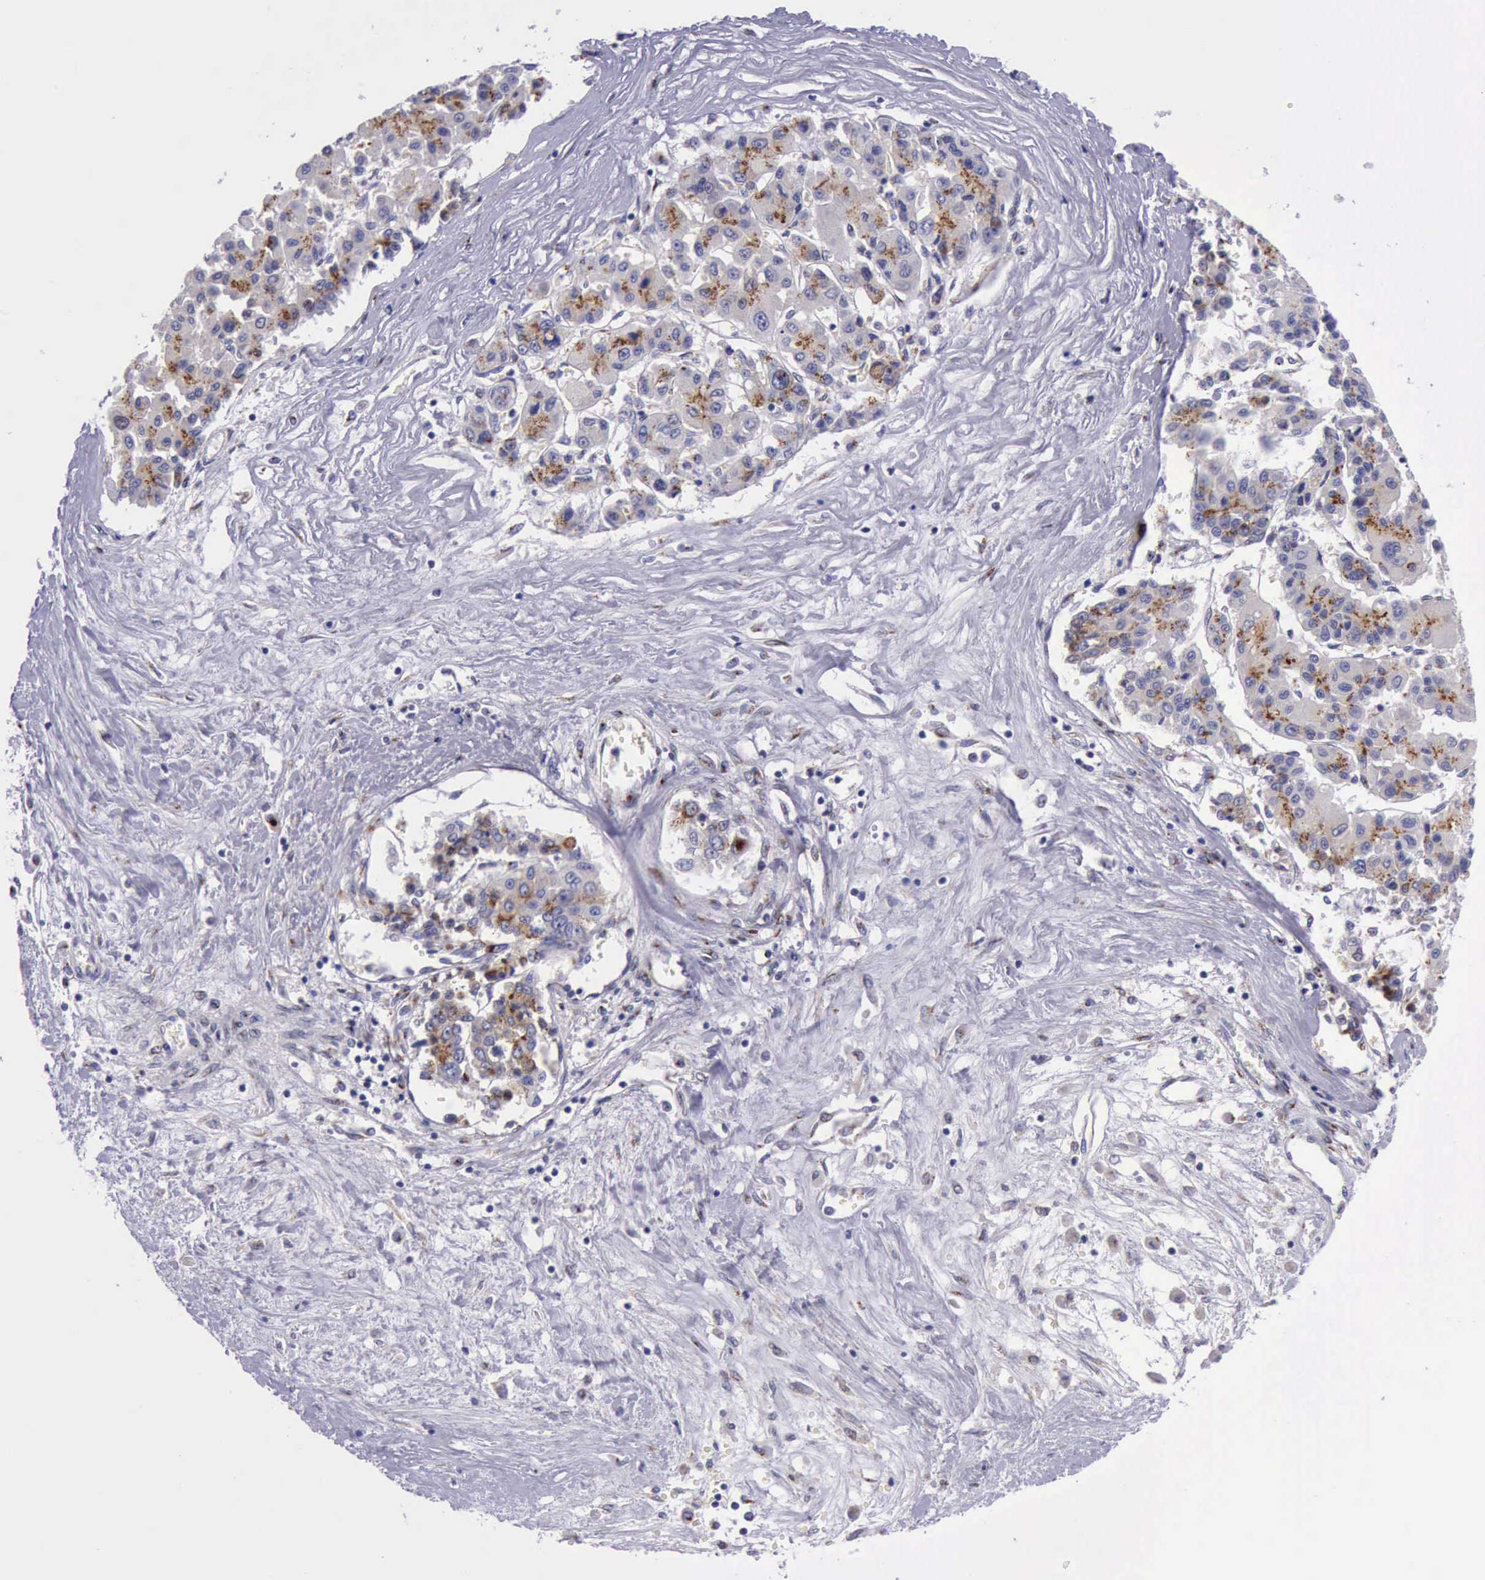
{"staining": {"intensity": "strong", "quantity": ">75%", "location": "cytoplasmic/membranous"}, "tissue": "liver cancer", "cell_type": "Tumor cells", "image_type": "cancer", "snomed": [{"axis": "morphology", "description": "Carcinoma, Hepatocellular, NOS"}, {"axis": "topography", "description": "Liver"}], "caption": "Immunohistochemistry (DAB (3,3'-diaminobenzidine)) staining of human liver hepatocellular carcinoma exhibits strong cytoplasmic/membranous protein expression in approximately >75% of tumor cells.", "gene": "GOLGA5", "patient": {"sex": "male", "age": 64}}